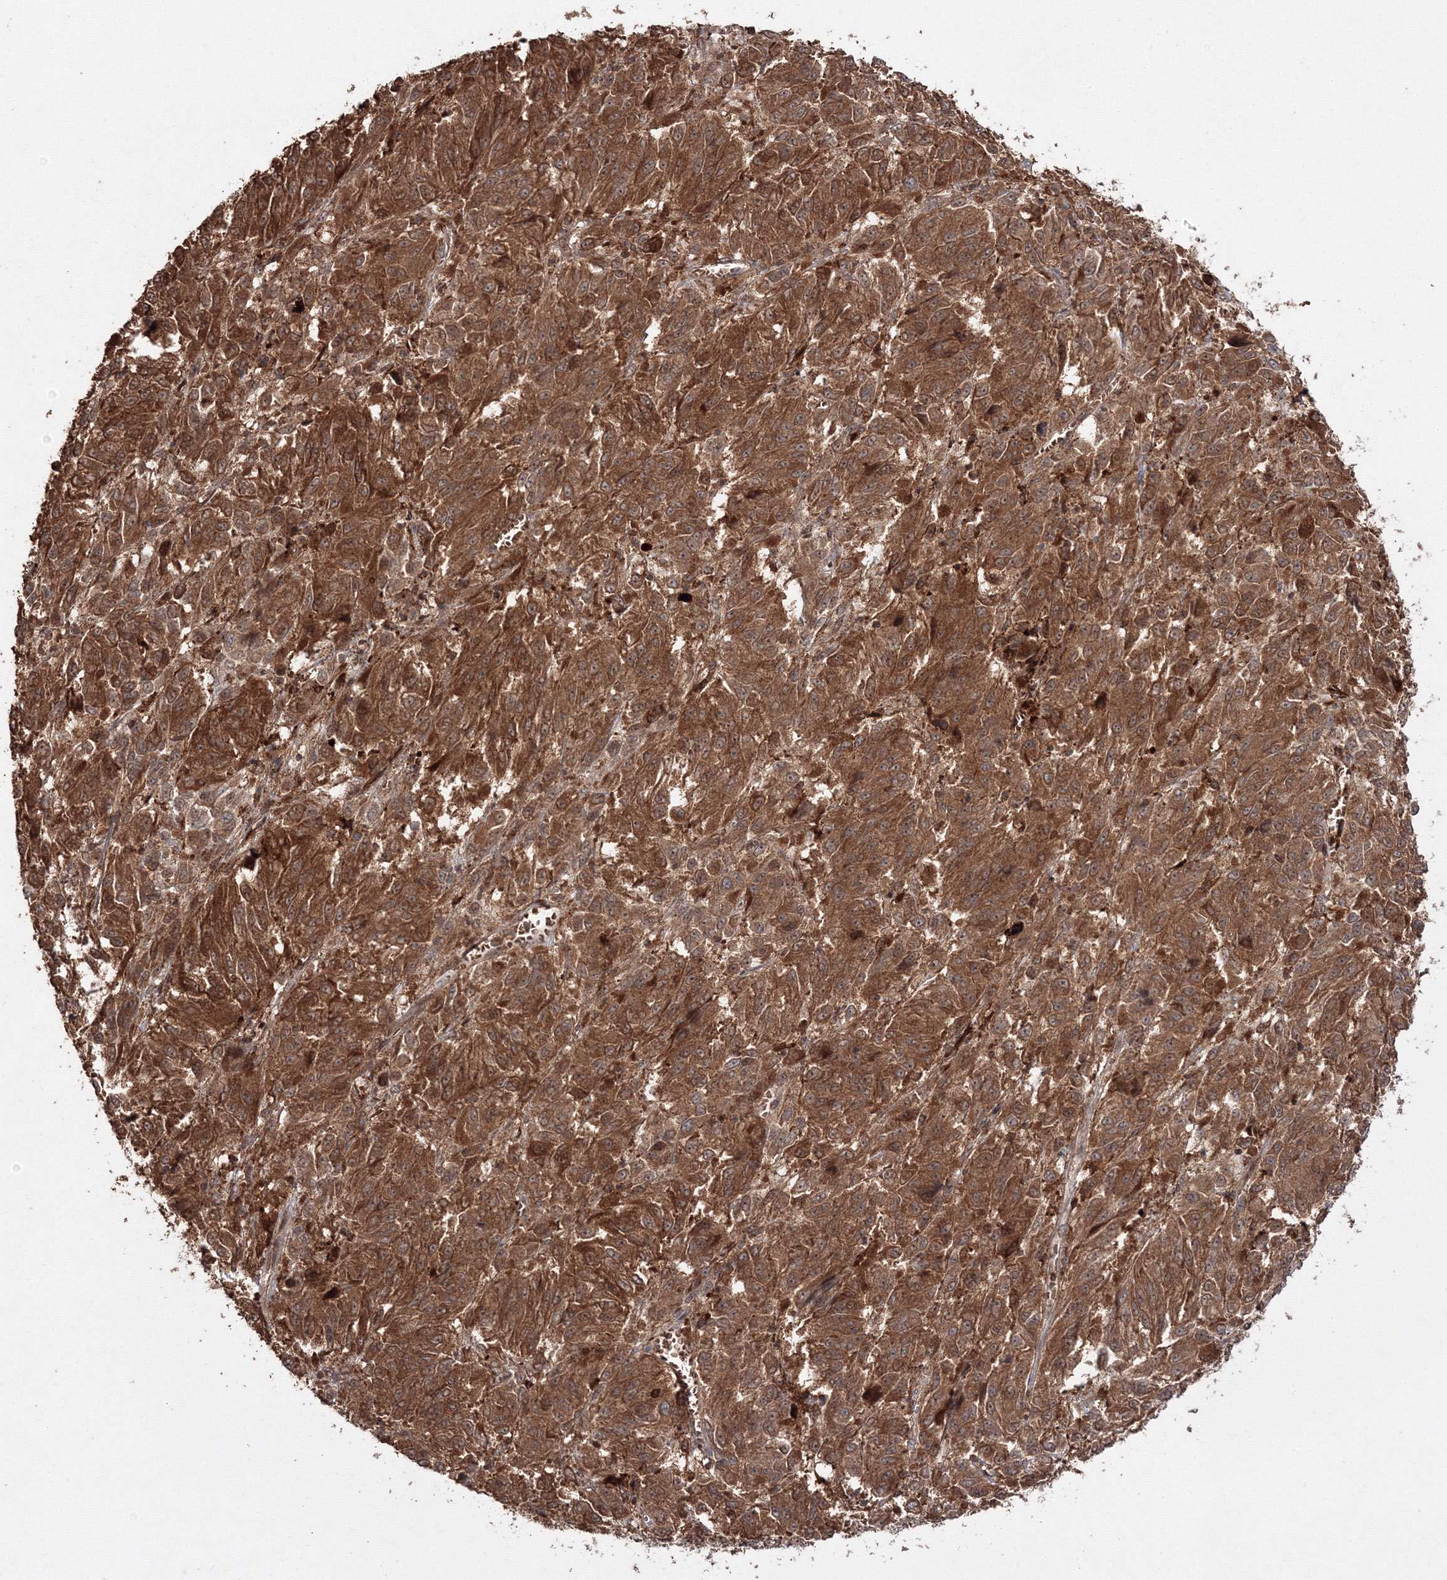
{"staining": {"intensity": "strong", "quantity": ">75%", "location": "cytoplasmic/membranous"}, "tissue": "melanoma", "cell_type": "Tumor cells", "image_type": "cancer", "snomed": [{"axis": "morphology", "description": "Malignant melanoma, Metastatic site"}, {"axis": "topography", "description": "Lung"}], "caption": "Malignant melanoma (metastatic site) stained with a protein marker shows strong staining in tumor cells.", "gene": "DDO", "patient": {"sex": "male", "age": 64}}